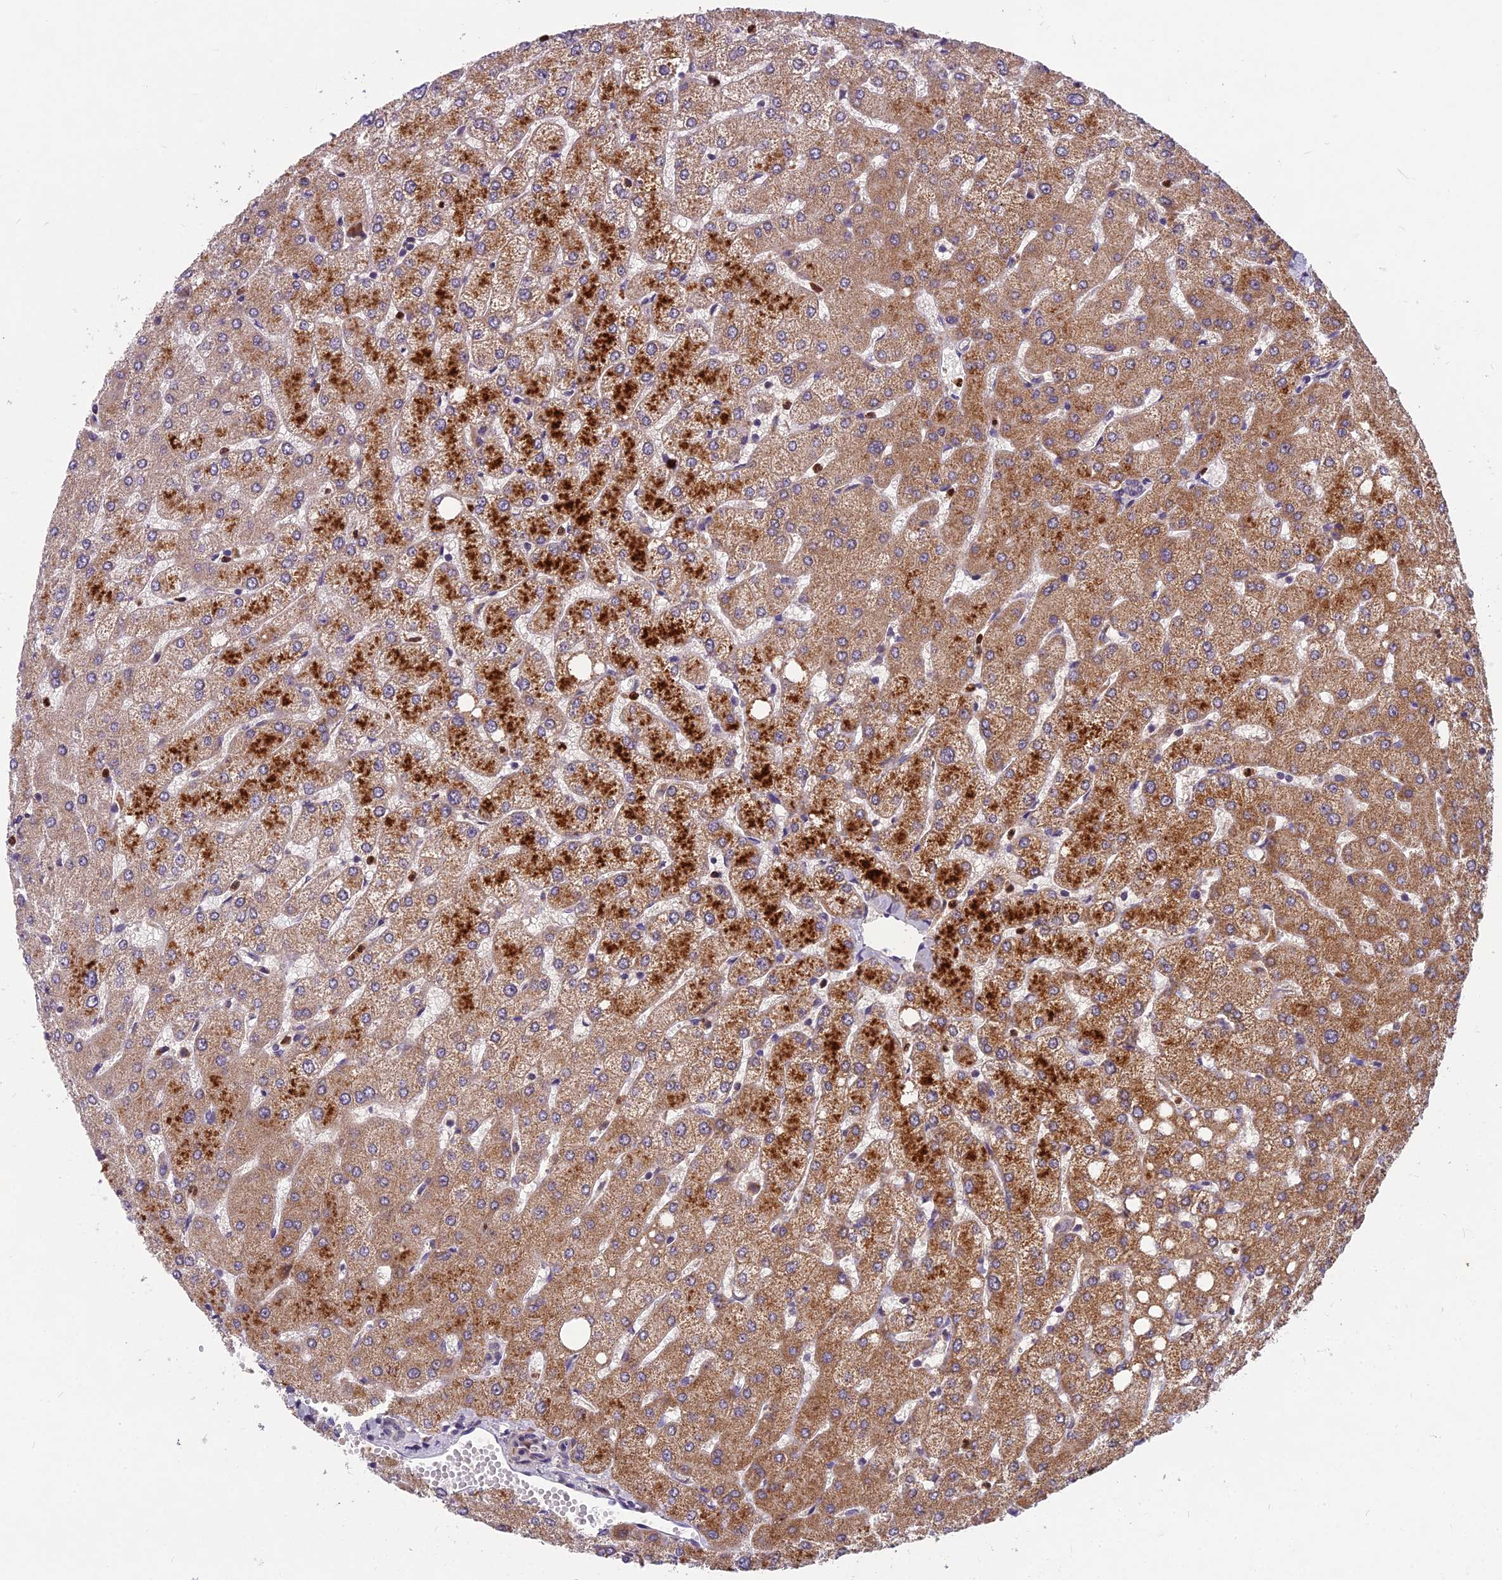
{"staining": {"intensity": "negative", "quantity": "none", "location": "none"}, "tissue": "liver", "cell_type": "Cholangiocytes", "image_type": "normal", "snomed": [{"axis": "morphology", "description": "Normal tissue, NOS"}, {"axis": "topography", "description": "Liver"}], "caption": "An immunohistochemistry (IHC) micrograph of normal liver is shown. There is no staining in cholangiocytes of liver. (DAB IHC, high magnification).", "gene": "ENSG00000188897", "patient": {"sex": "female", "age": 54}}